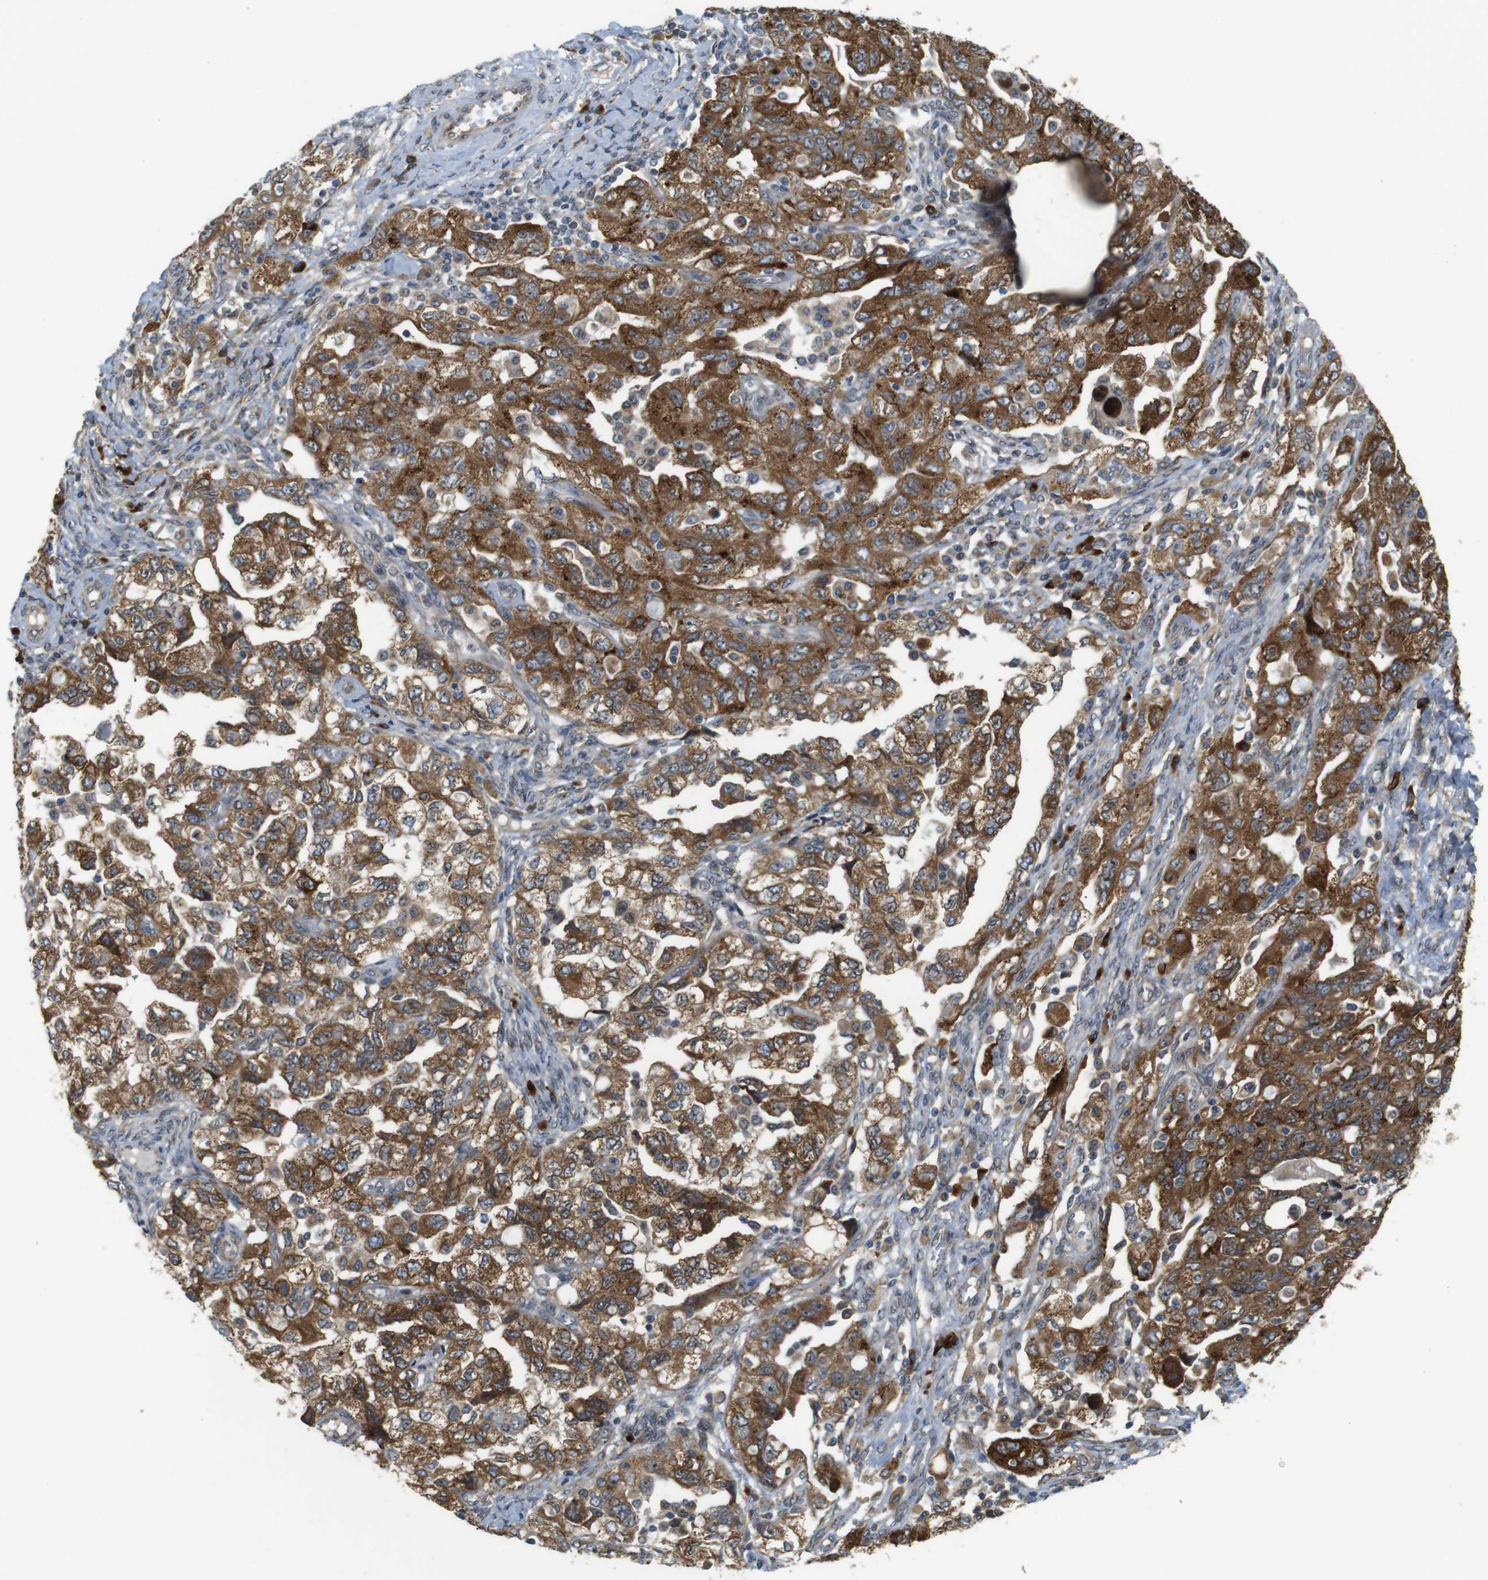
{"staining": {"intensity": "strong", "quantity": ">75%", "location": "cytoplasmic/membranous"}, "tissue": "ovarian cancer", "cell_type": "Tumor cells", "image_type": "cancer", "snomed": [{"axis": "morphology", "description": "Carcinoma, NOS"}, {"axis": "morphology", "description": "Cystadenocarcinoma, serous, NOS"}, {"axis": "topography", "description": "Ovary"}], "caption": "Ovarian cancer was stained to show a protein in brown. There is high levels of strong cytoplasmic/membranous positivity in about >75% of tumor cells.", "gene": "TMEM143", "patient": {"sex": "female", "age": 69}}